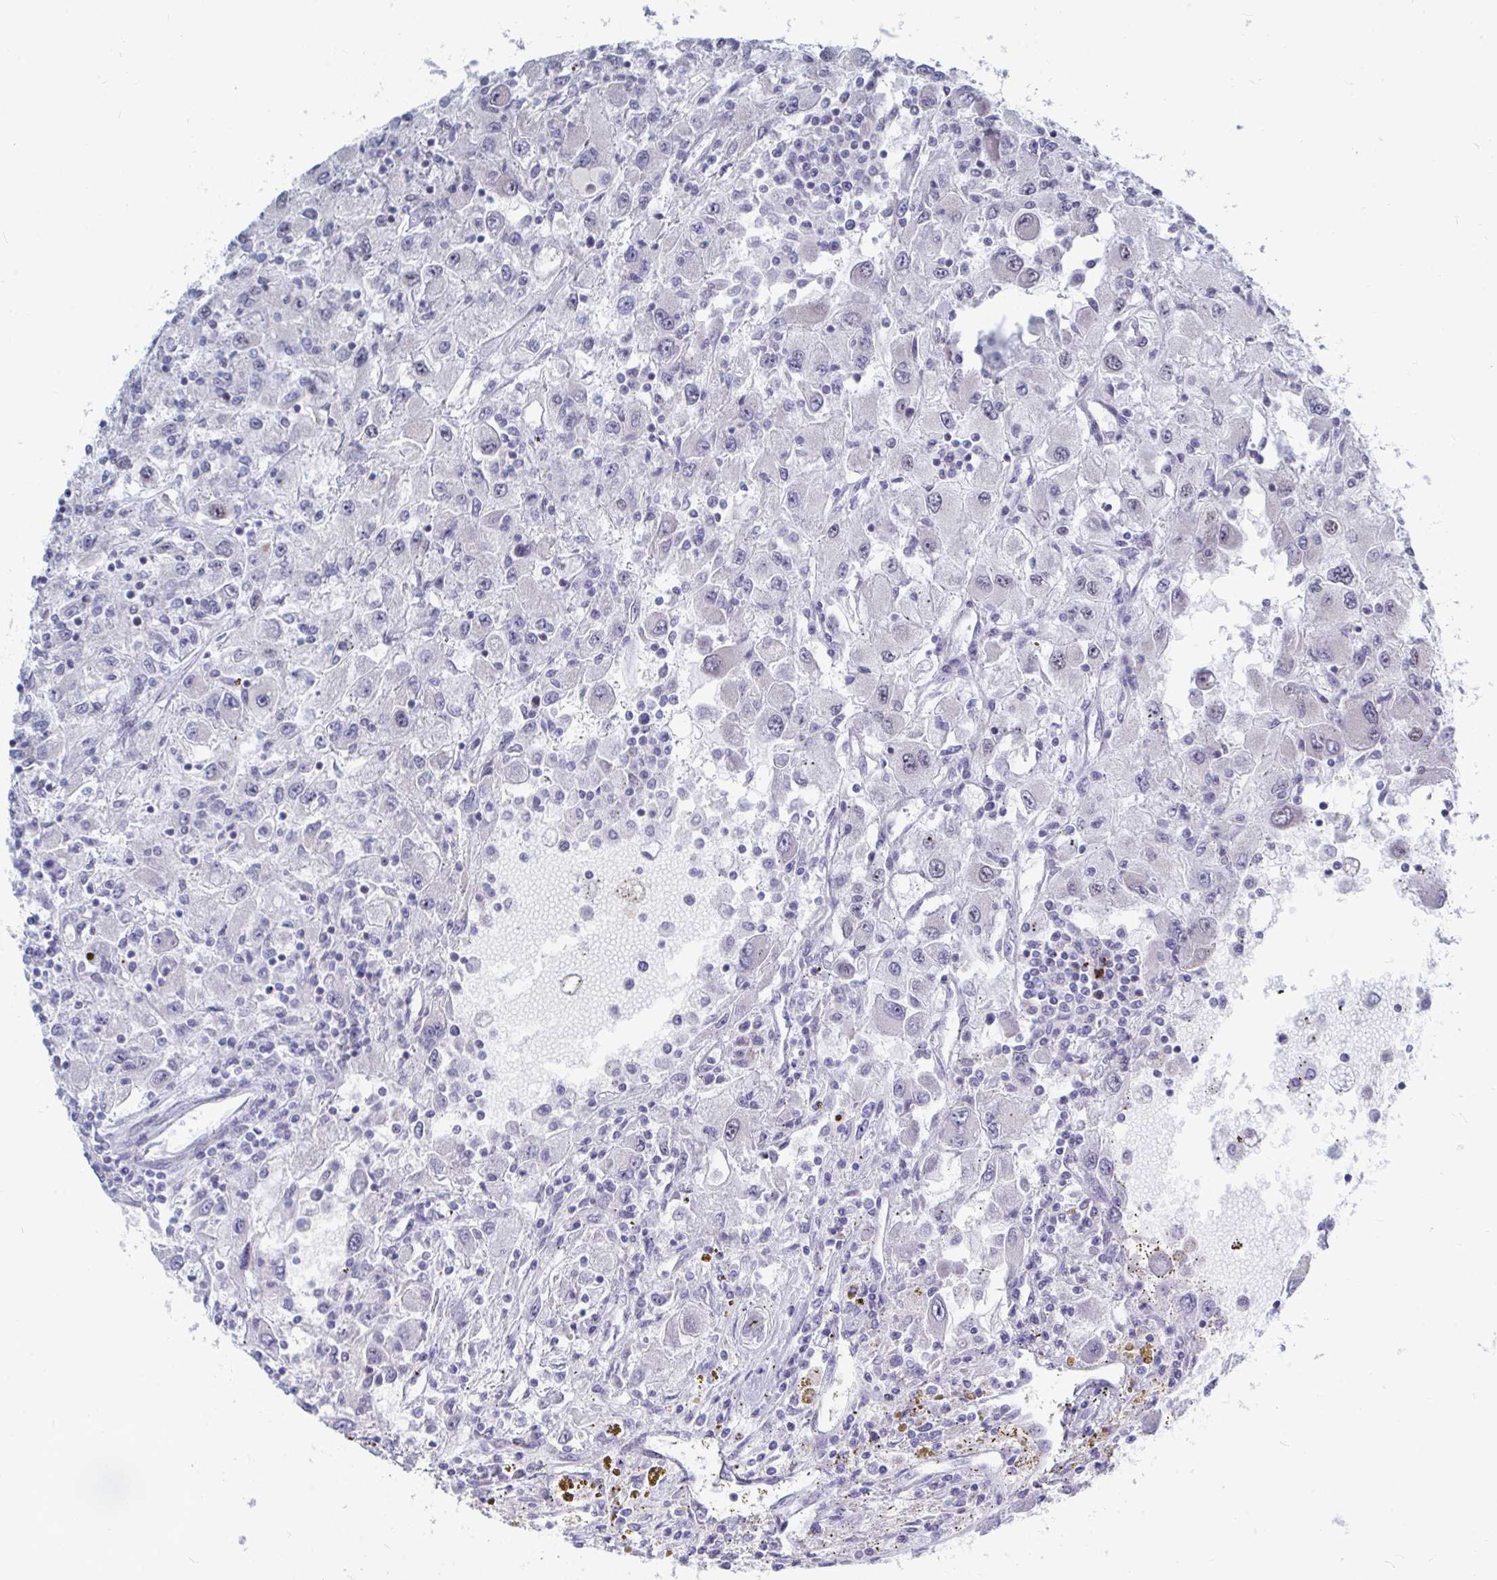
{"staining": {"intensity": "negative", "quantity": "none", "location": "none"}, "tissue": "renal cancer", "cell_type": "Tumor cells", "image_type": "cancer", "snomed": [{"axis": "morphology", "description": "Adenocarcinoma, NOS"}, {"axis": "topography", "description": "Kidney"}], "caption": "Immunohistochemistry photomicrograph of human adenocarcinoma (renal) stained for a protein (brown), which exhibits no positivity in tumor cells. Nuclei are stained in blue.", "gene": "TRIP12", "patient": {"sex": "female", "age": 67}}